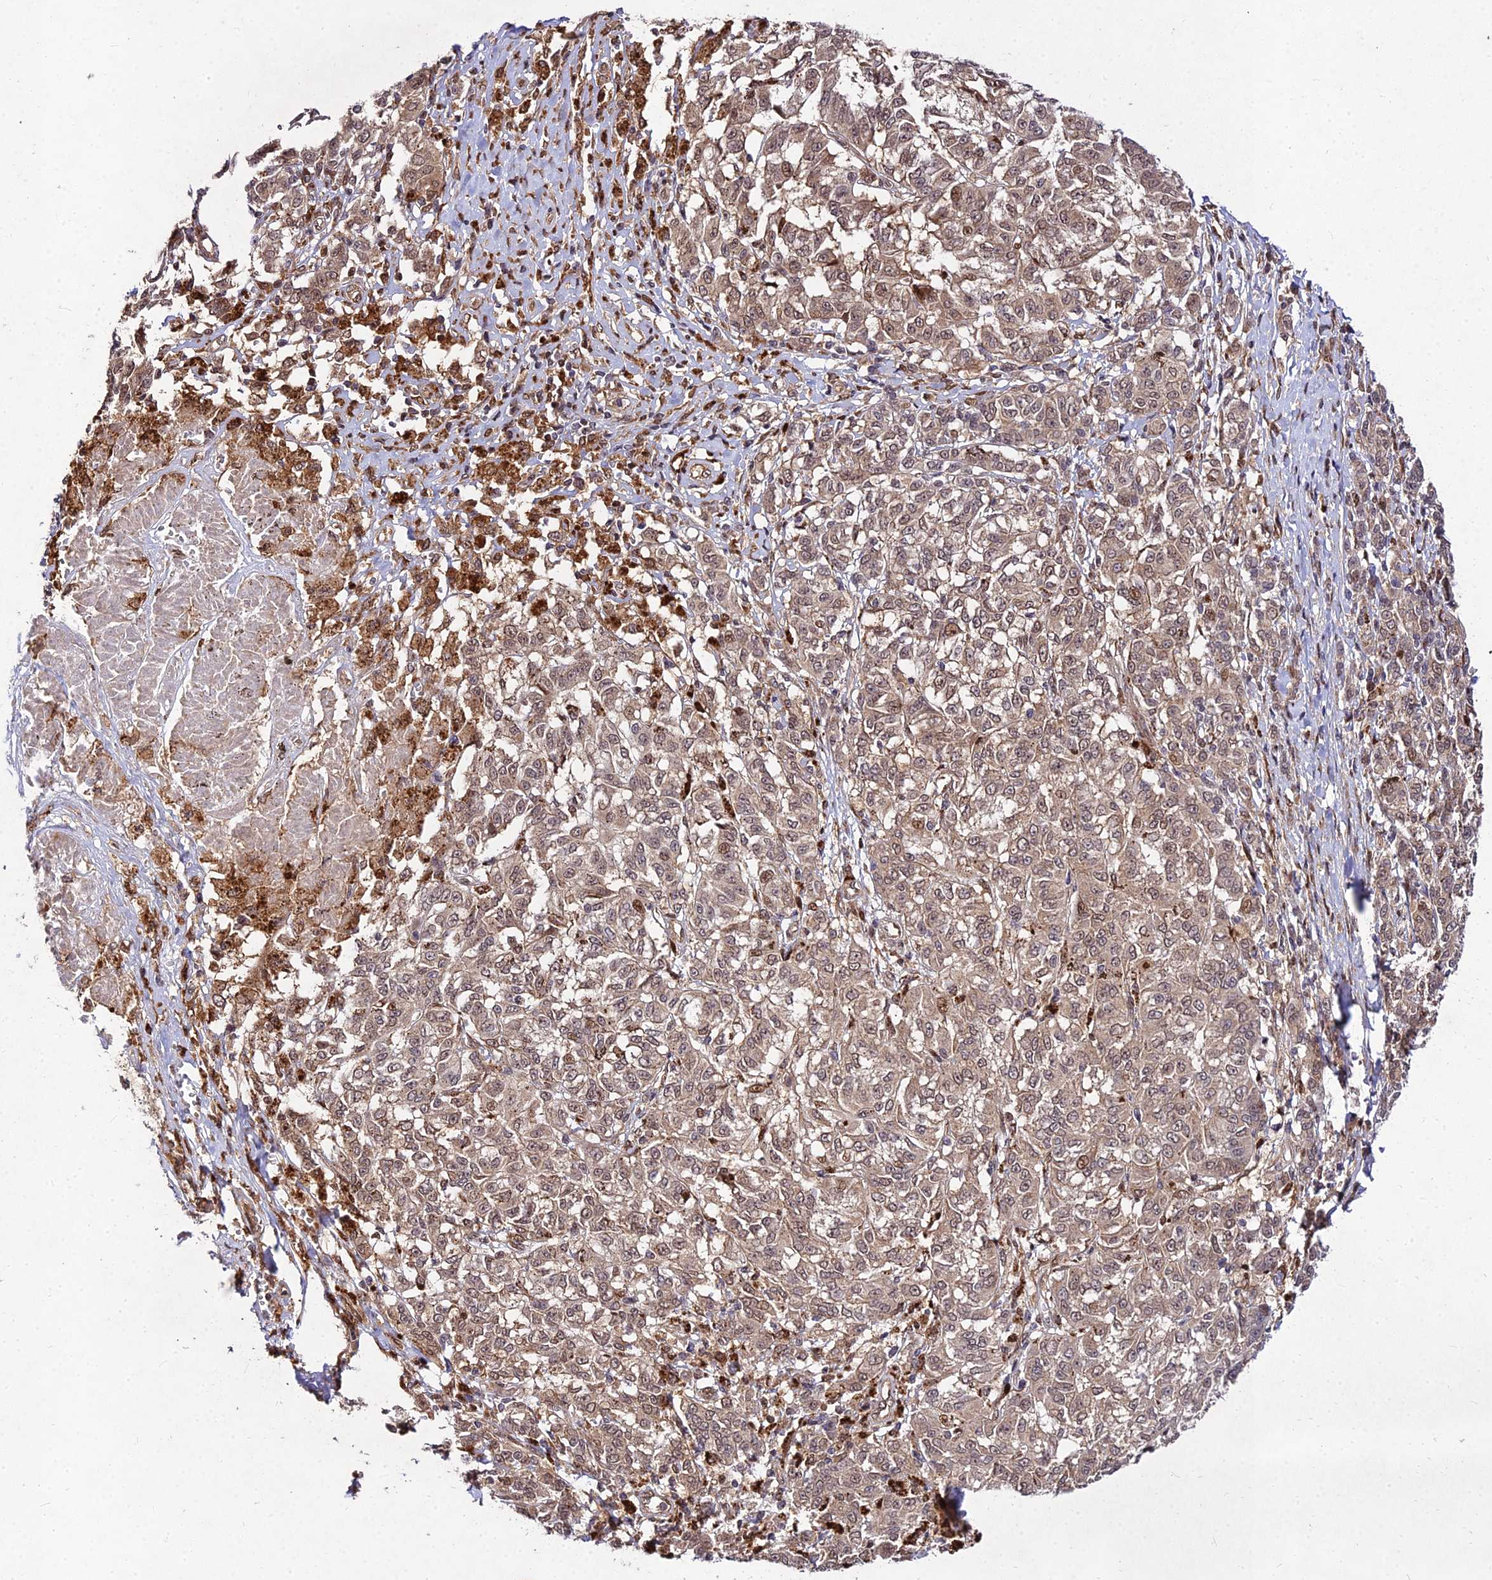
{"staining": {"intensity": "weak", "quantity": ">75%", "location": "cytoplasmic/membranous,nuclear"}, "tissue": "melanoma", "cell_type": "Tumor cells", "image_type": "cancer", "snomed": [{"axis": "morphology", "description": "Malignant melanoma, NOS"}, {"axis": "topography", "description": "Skin"}], "caption": "IHC image of human malignant melanoma stained for a protein (brown), which displays low levels of weak cytoplasmic/membranous and nuclear positivity in about >75% of tumor cells.", "gene": "MKKS", "patient": {"sex": "female", "age": 72}}